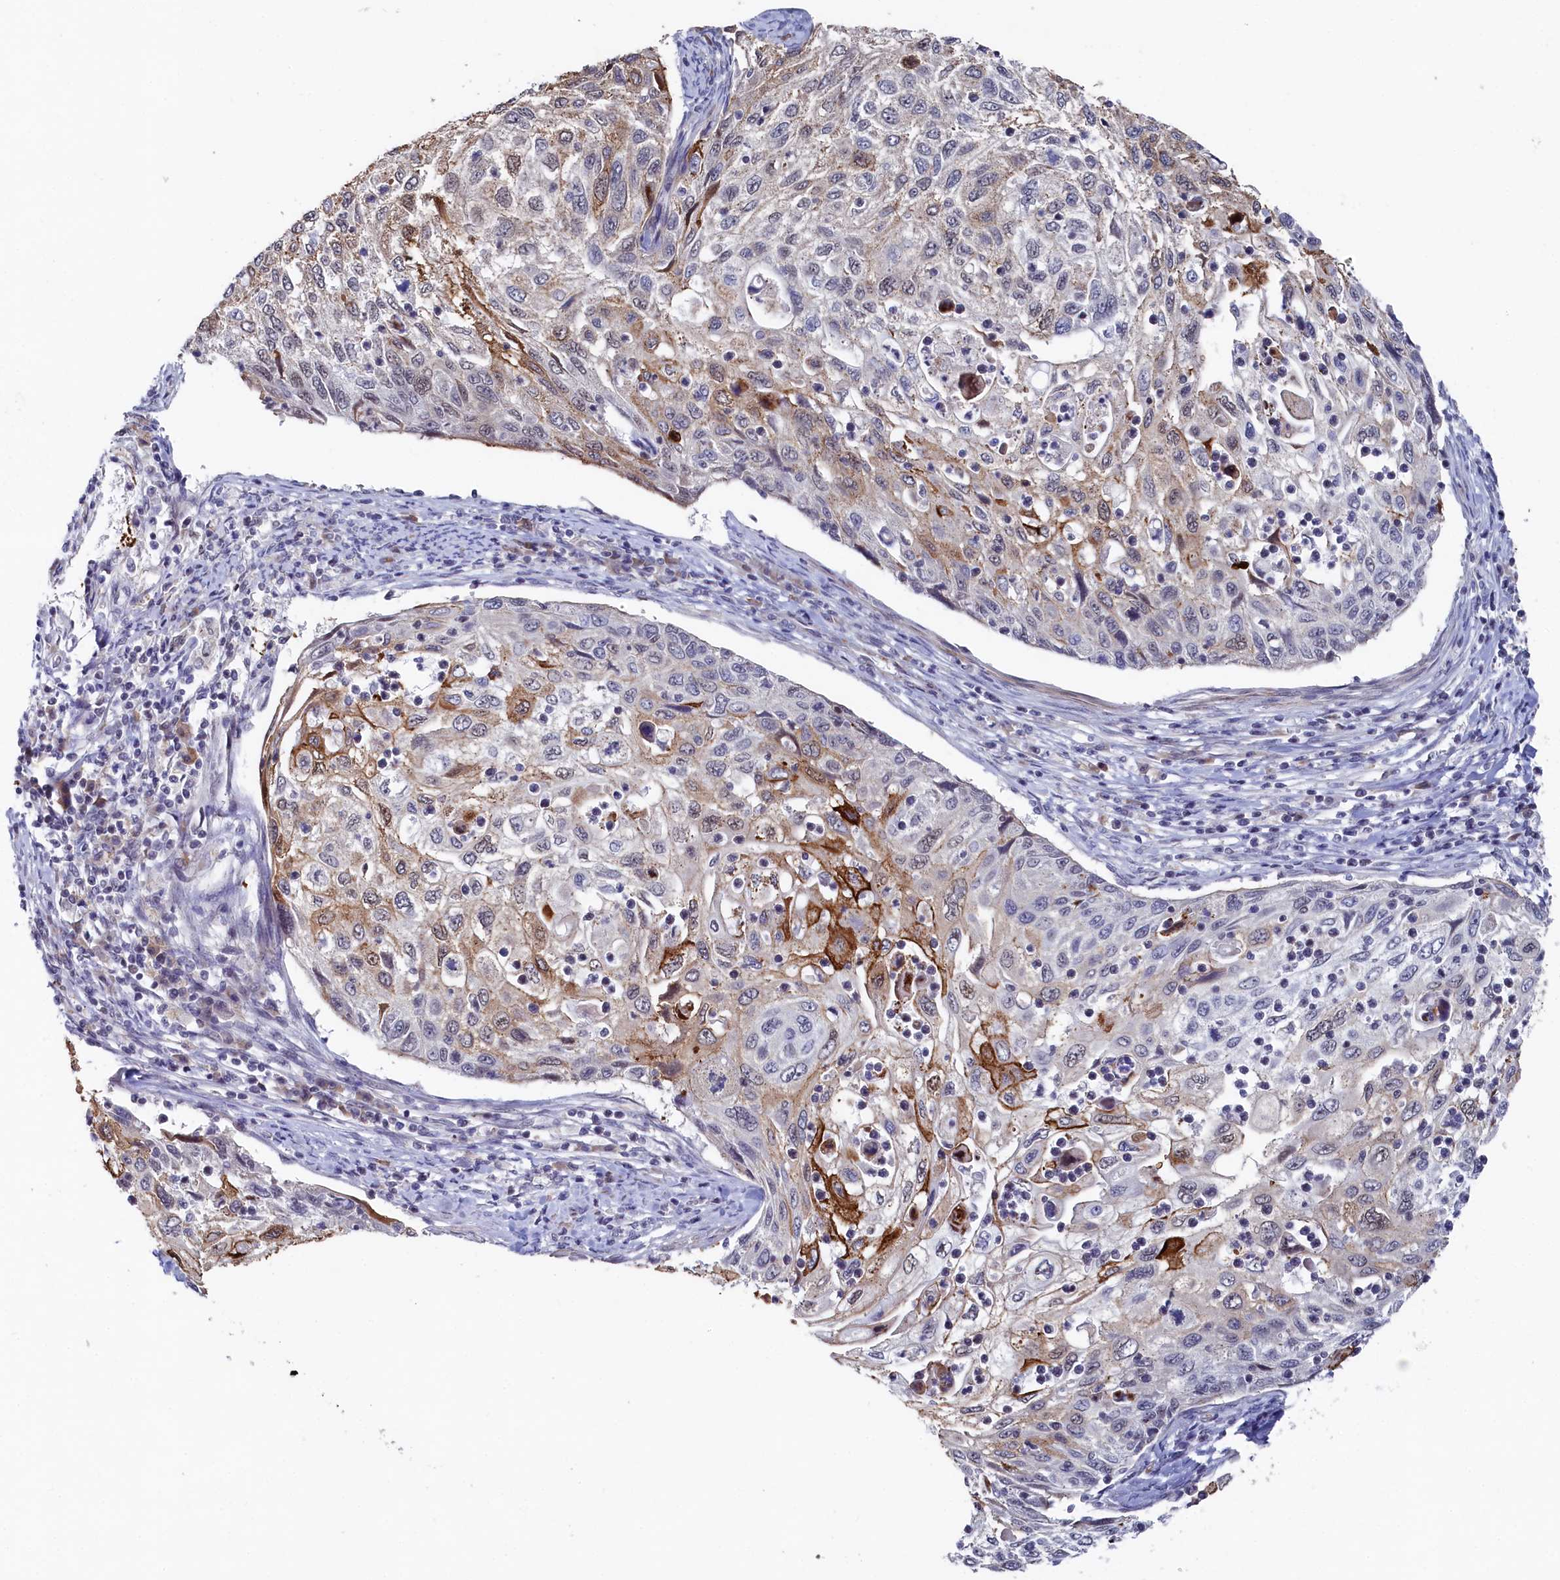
{"staining": {"intensity": "moderate", "quantity": "<25%", "location": "cytoplasmic/membranous"}, "tissue": "cervical cancer", "cell_type": "Tumor cells", "image_type": "cancer", "snomed": [{"axis": "morphology", "description": "Squamous cell carcinoma, NOS"}, {"axis": "topography", "description": "Cervix"}], "caption": "A photomicrograph of human squamous cell carcinoma (cervical) stained for a protein demonstrates moderate cytoplasmic/membranous brown staining in tumor cells. (brown staining indicates protein expression, while blue staining denotes nuclei).", "gene": "TIGD4", "patient": {"sex": "female", "age": 70}}